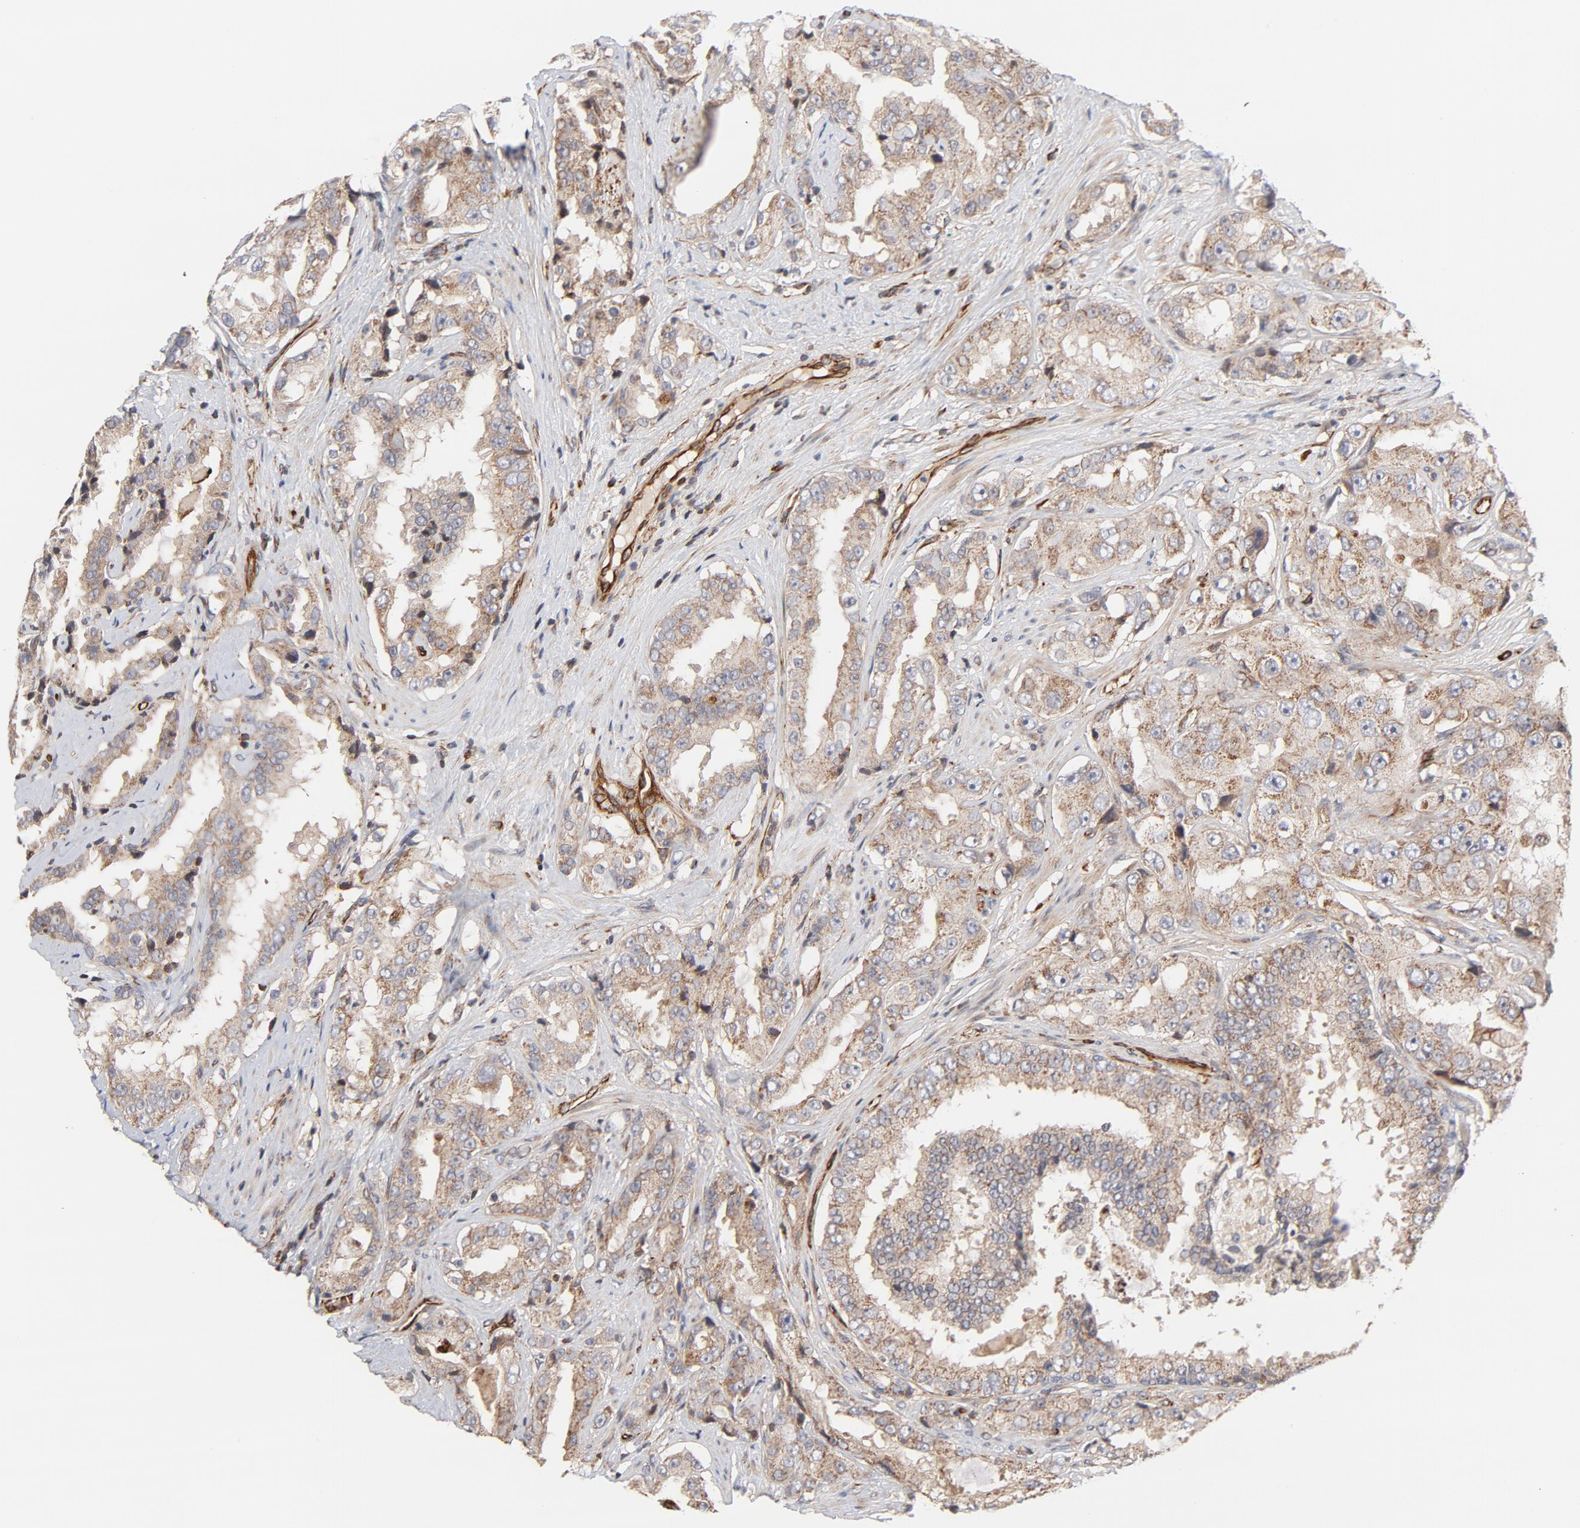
{"staining": {"intensity": "moderate", "quantity": ">75%", "location": "cytoplasmic/membranous"}, "tissue": "prostate cancer", "cell_type": "Tumor cells", "image_type": "cancer", "snomed": [{"axis": "morphology", "description": "Adenocarcinoma, High grade"}, {"axis": "topography", "description": "Prostate"}], "caption": "Immunohistochemistry (IHC) image of high-grade adenocarcinoma (prostate) stained for a protein (brown), which displays medium levels of moderate cytoplasmic/membranous expression in approximately >75% of tumor cells.", "gene": "DNAAF2", "patient": {"sex": "male", "age": 73}}